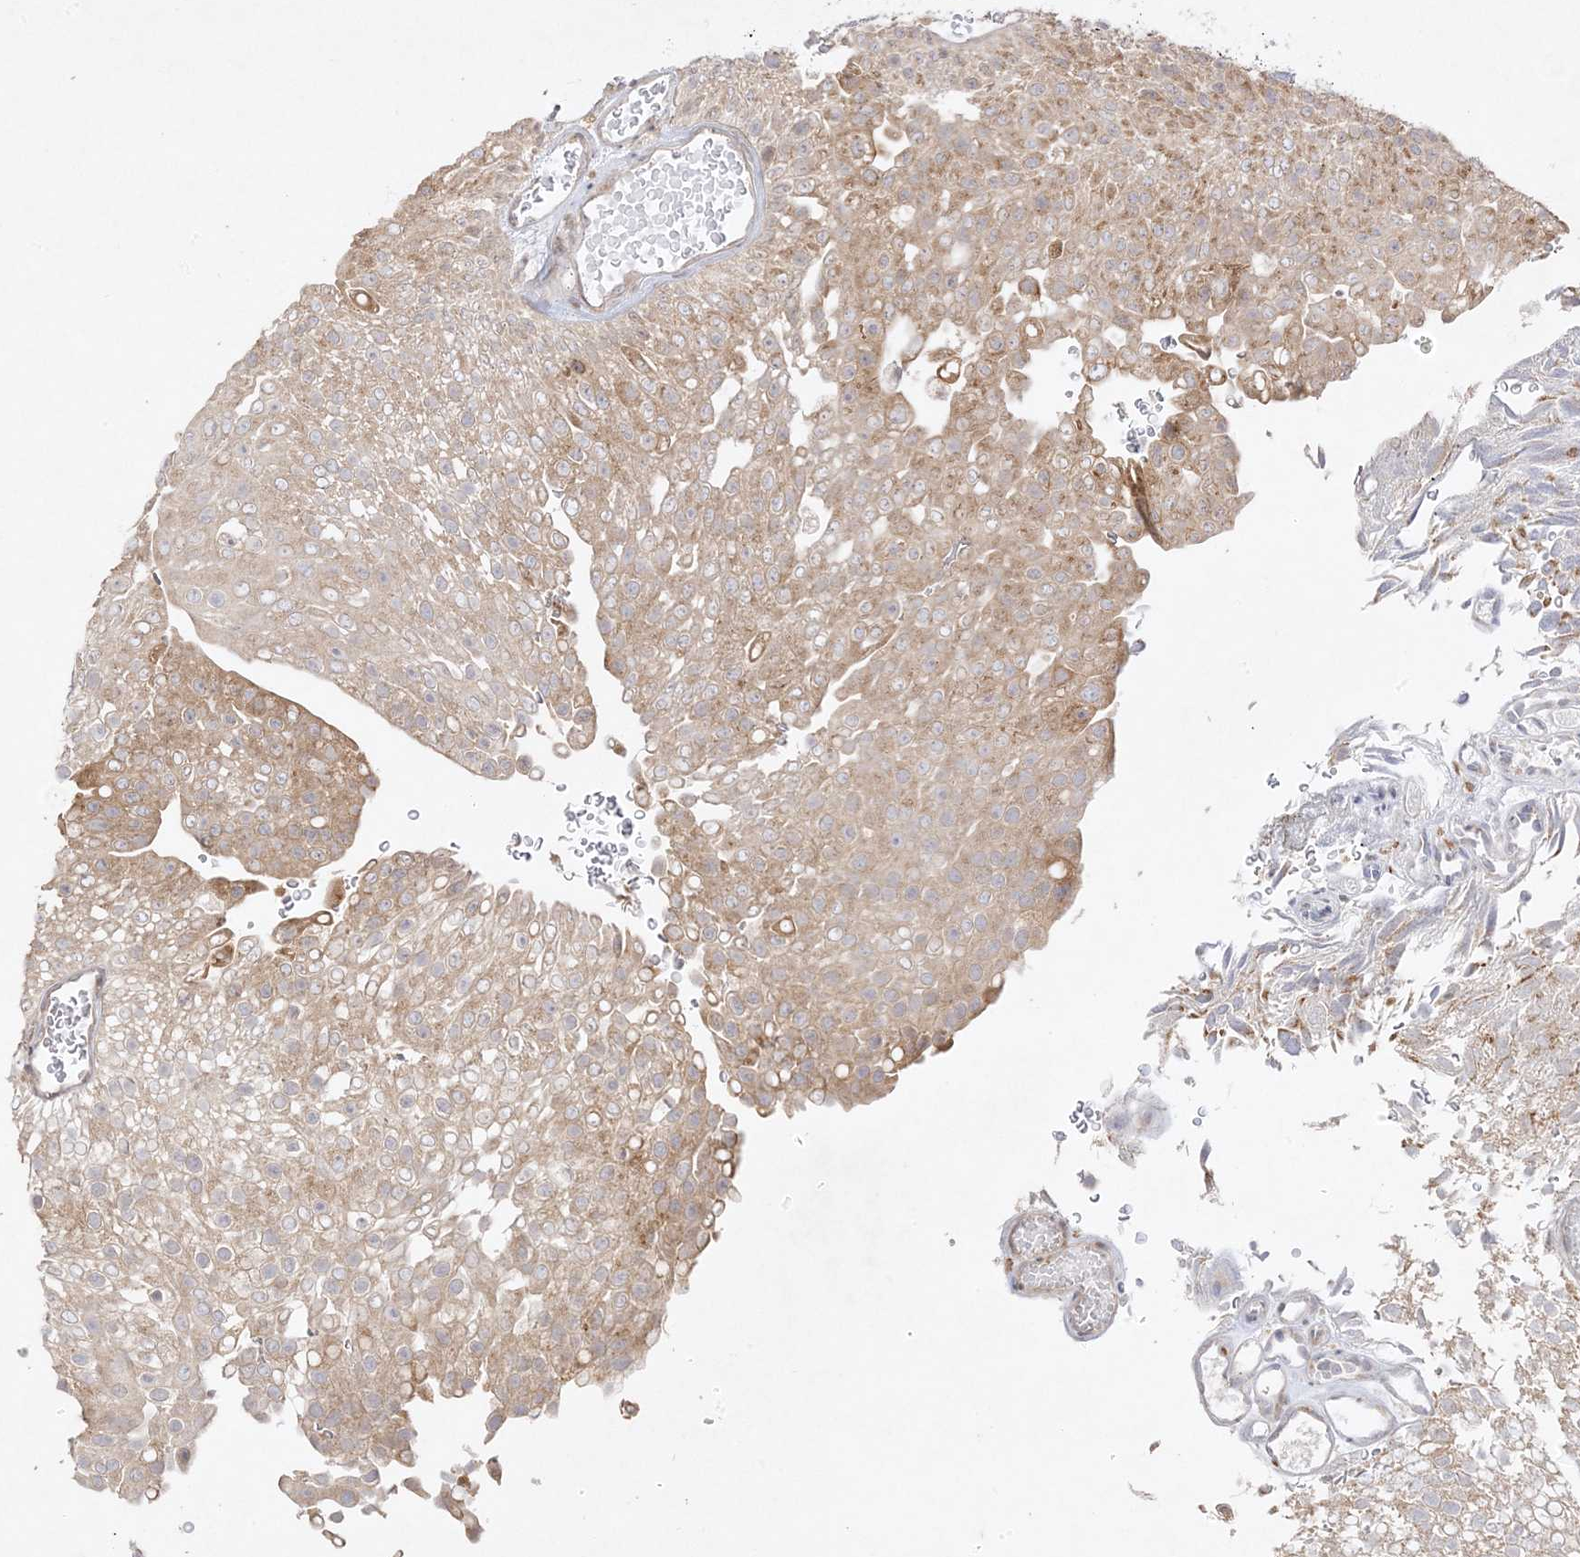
{"staining": {"intensity": "moderate", "quantity": "25%-75%", "location": "cytoplasmic/membranous"}, "tissue": "urothelial cancer", "cell_type": "Tumor cells", "image_type": "cancer", "snomed": [{"axis": "morphology", "description": "Urothelial carcinoma, Low grade"}, {"axis": "topography", "description": "Urinary bladder"}], "caption": "The image demonstrates staining of low-grade urothelial carcinoma, revealing moderate cytoplasmic/membranous protein staining (brown color) within tumor cells.", "gene": "C2CD2", "patient": {"sex": "male", "age": 78}}